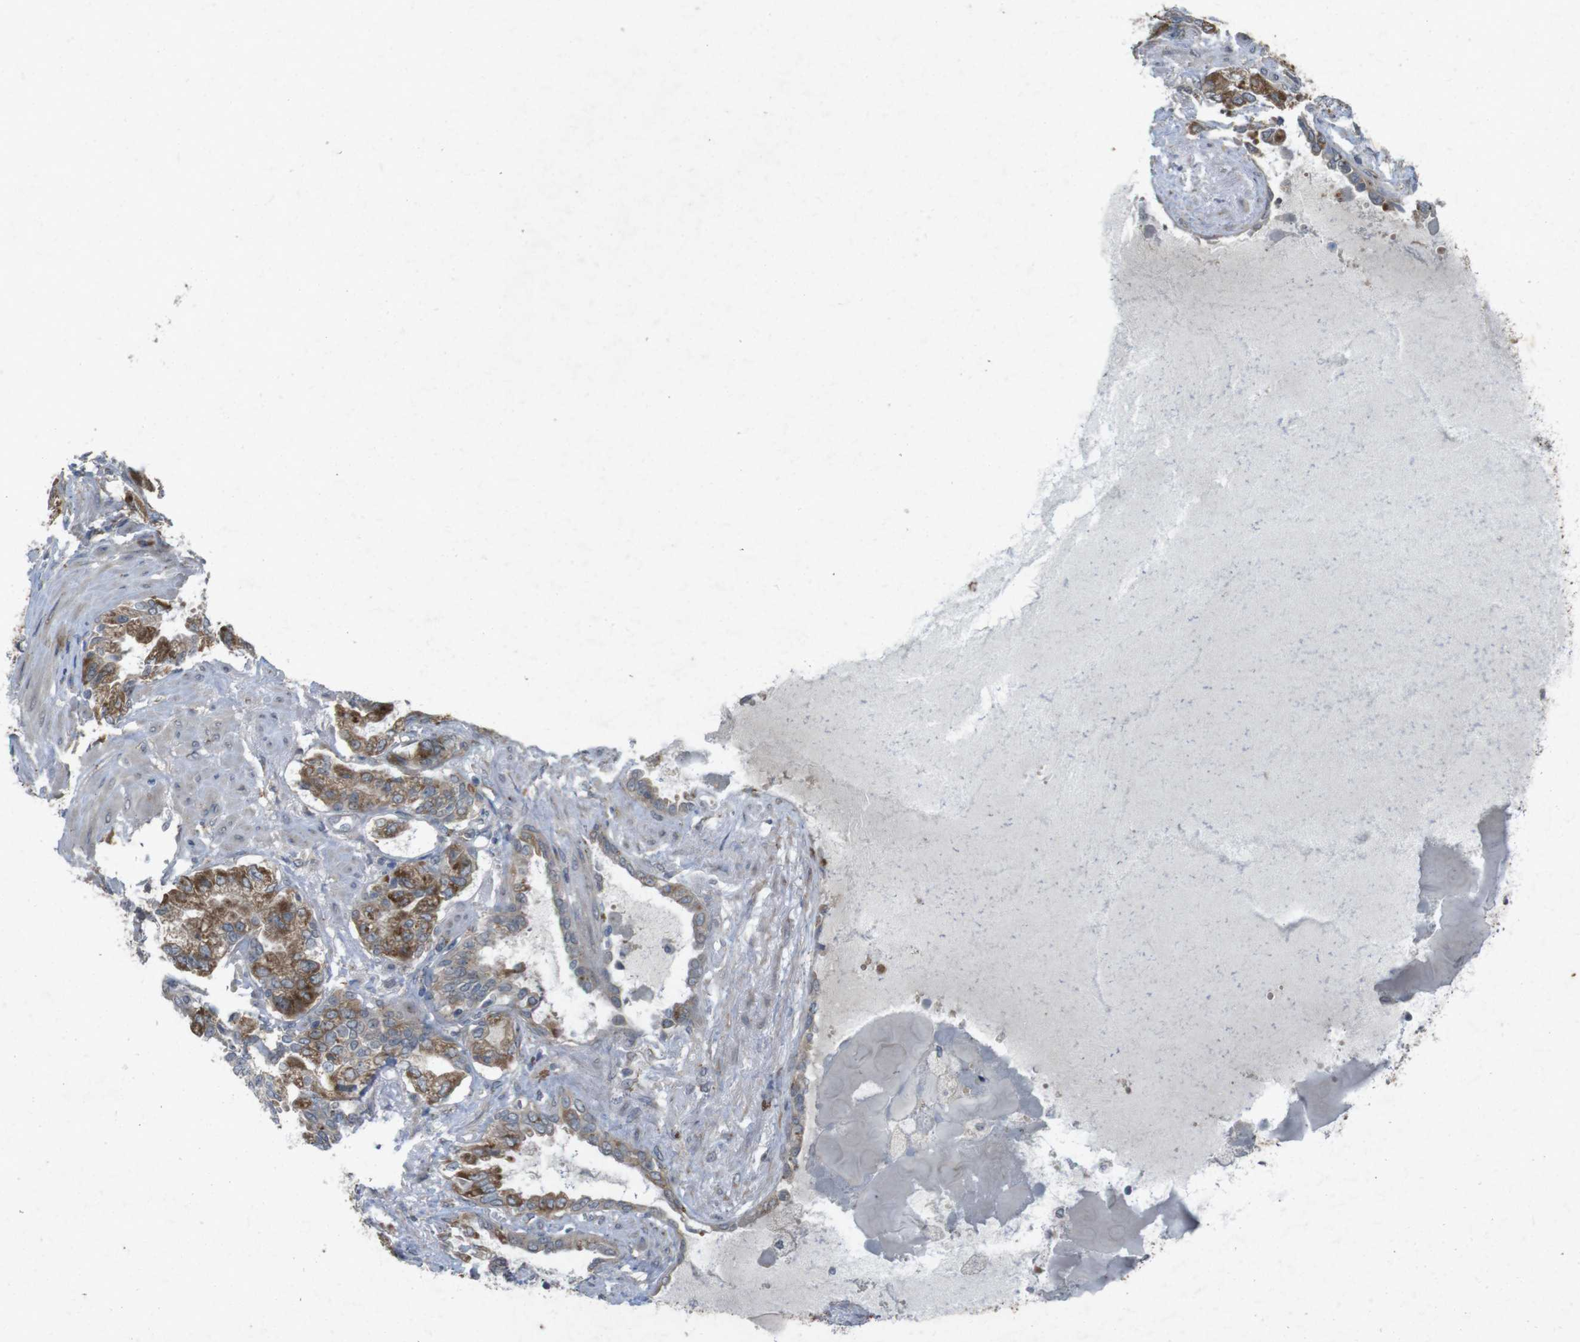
{"staining": {"intensity": "moderate", "quantity": ">75%", "location": "cytoplasmic/membranous"}, "tissue": "seminal vesicle", "cell_type": "Glandular cells", "image_type": "normal", "snomed": [{"axis": "morphology", "description": "Normal tissue, NOS"}, {"axis": "topography", "description": "Seminal veicle"}], "caption": "Immunohistochemical staining of unremarkable seminal vesicle exhibits medium levels of moderate cytoplasmic/membranous positivity in approximately >75% of glandular cells. Ihc stains the protein of interest in brown and the nuclei are stained blue.", "gene": "FLCN", "patient": {"sex": "male", "age": 61}}